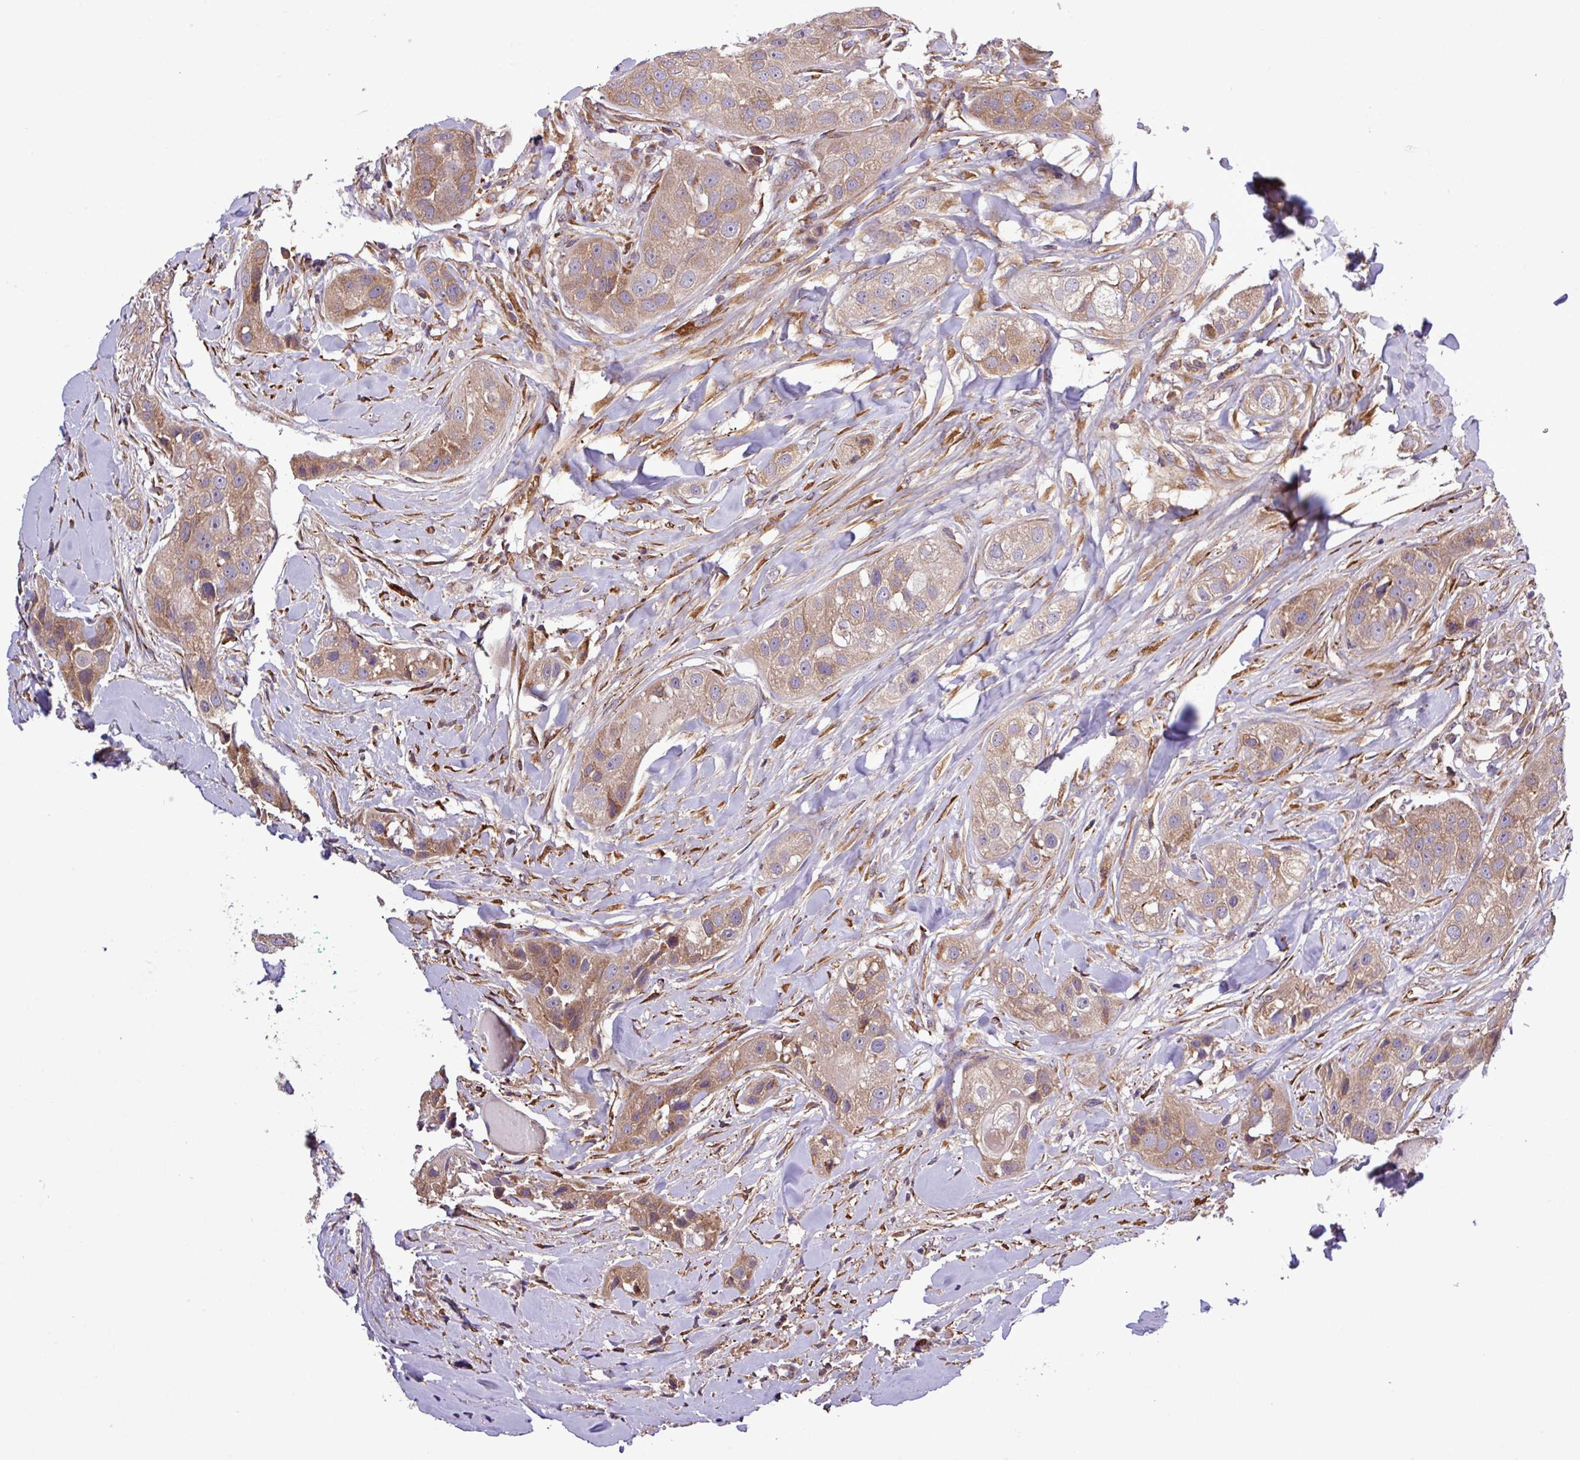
{"staining": {"intensity": "moderate", "quantity": "25%-75%", "location": "cytoplasmic/membranous"}, "tissue": "head and neck cancer", "cell_type": "Tumor cells", "image_type": "cancer", "snomed": [{"axis": "morphology", "description": "Normal tissue, NOS"}, {"axis": "morphology", "description": "Squamous cell carcinoma, NOS"}, {"axis": "topography", "description": "Skeletal muscle"}, {"axis": "topography", "description": "Head-Neck"}], "caption": "The histopathology image displays staining of head and neck squamous cell carcinoma, revealing moderate cytoplasmic/membranous protein staining (brown color) within tumor cells.", "gene": "MEGF6", "patient": {"sex": "male", "age": 51}}